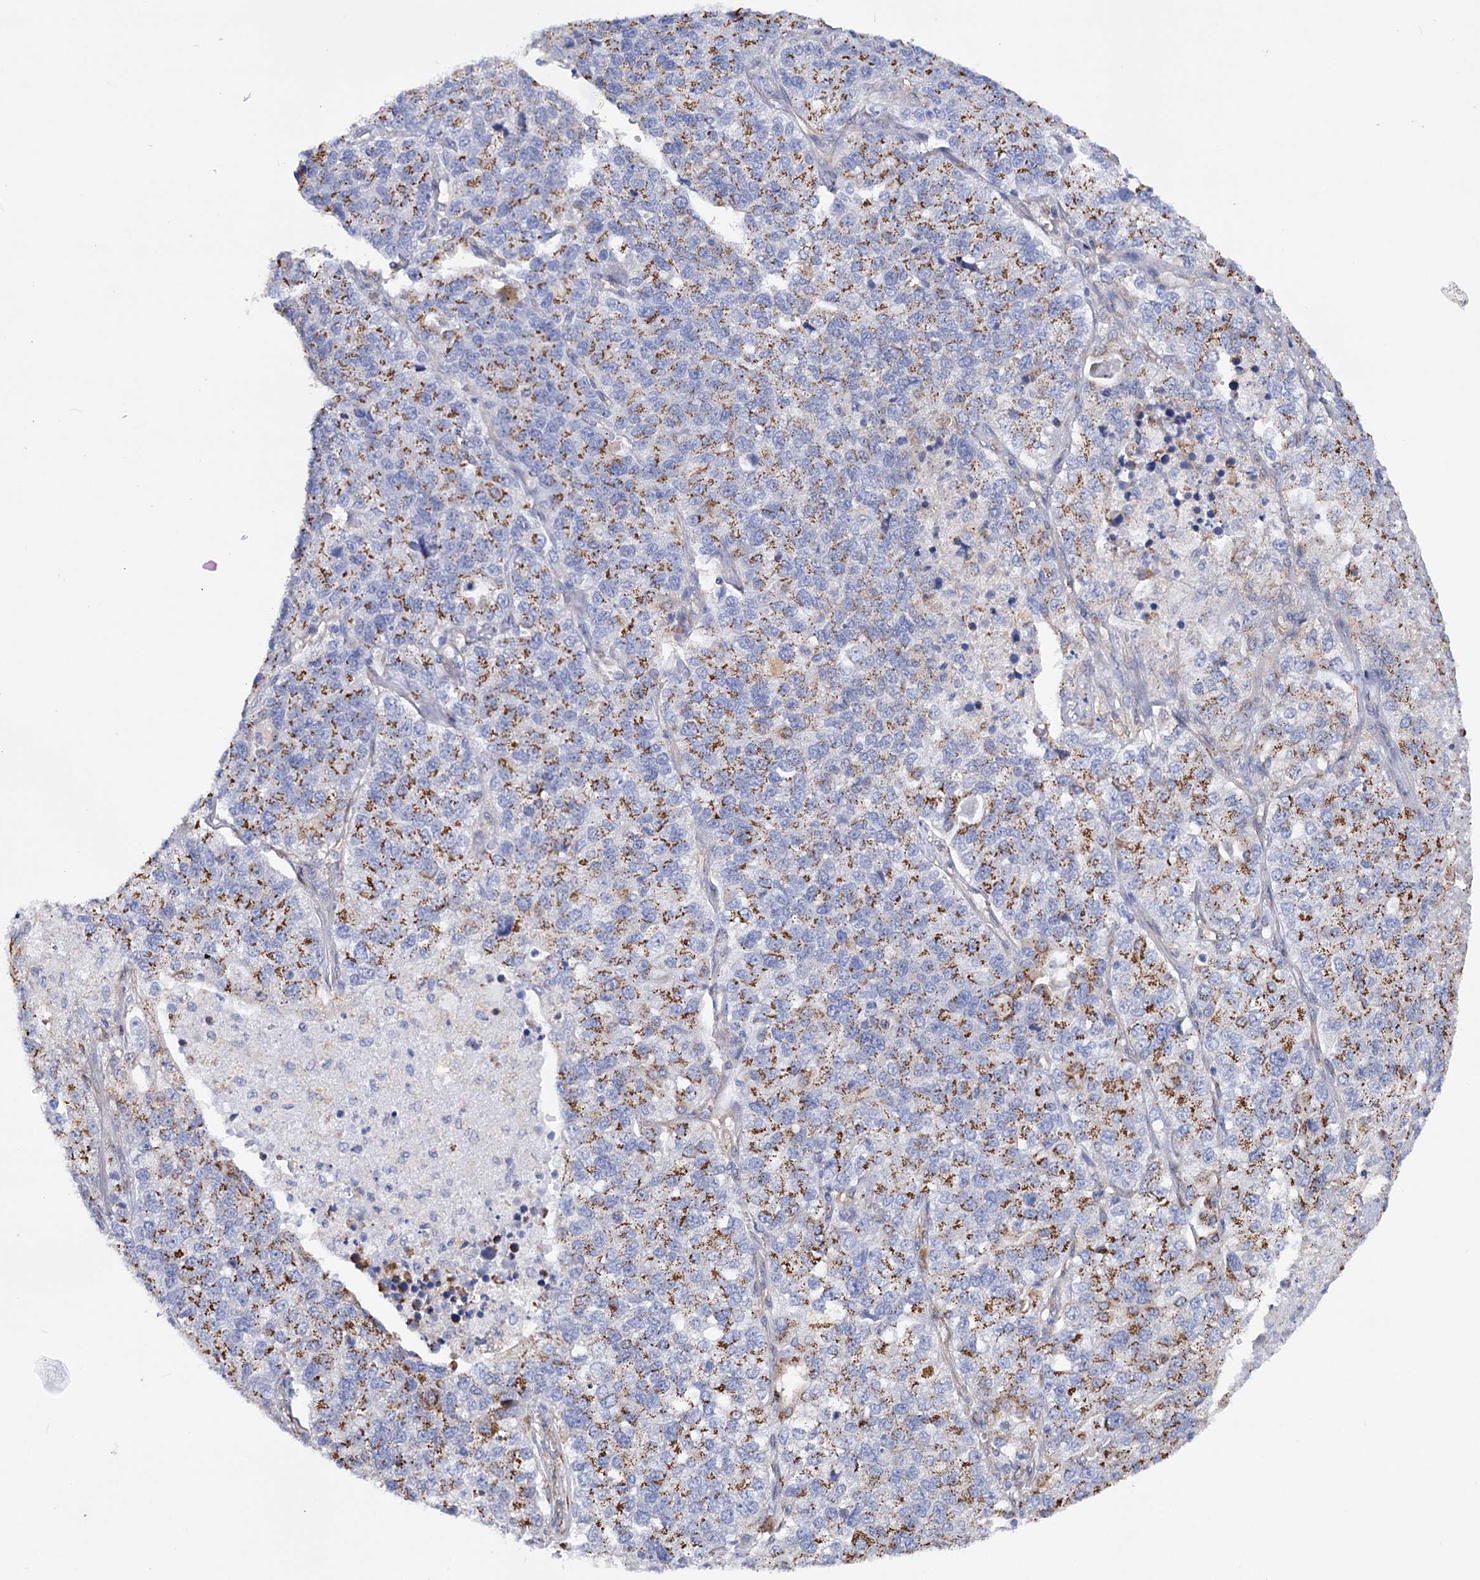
{"staining": {"intensity": "moderate", "quantity": ">75%", "location": "cytoplasmic/membranous"}, "tissue": "lung cancer", "cell_type": "Tumor cells", "image_type": "cancer", "snomed": [{"axis": "morphology", "description": "Adenocarcinoma, NOS"}, {"axis": "topography", "description": "Lung"}], "caption": "The photomicrograph displays staining of adenocarcinoma (lung), revealing moderate cytoplasmic/membranous protein expression (brown color) within tumor cells.", "gene": "C11orf96", "patient": {"sex": "male", "age": 49}}